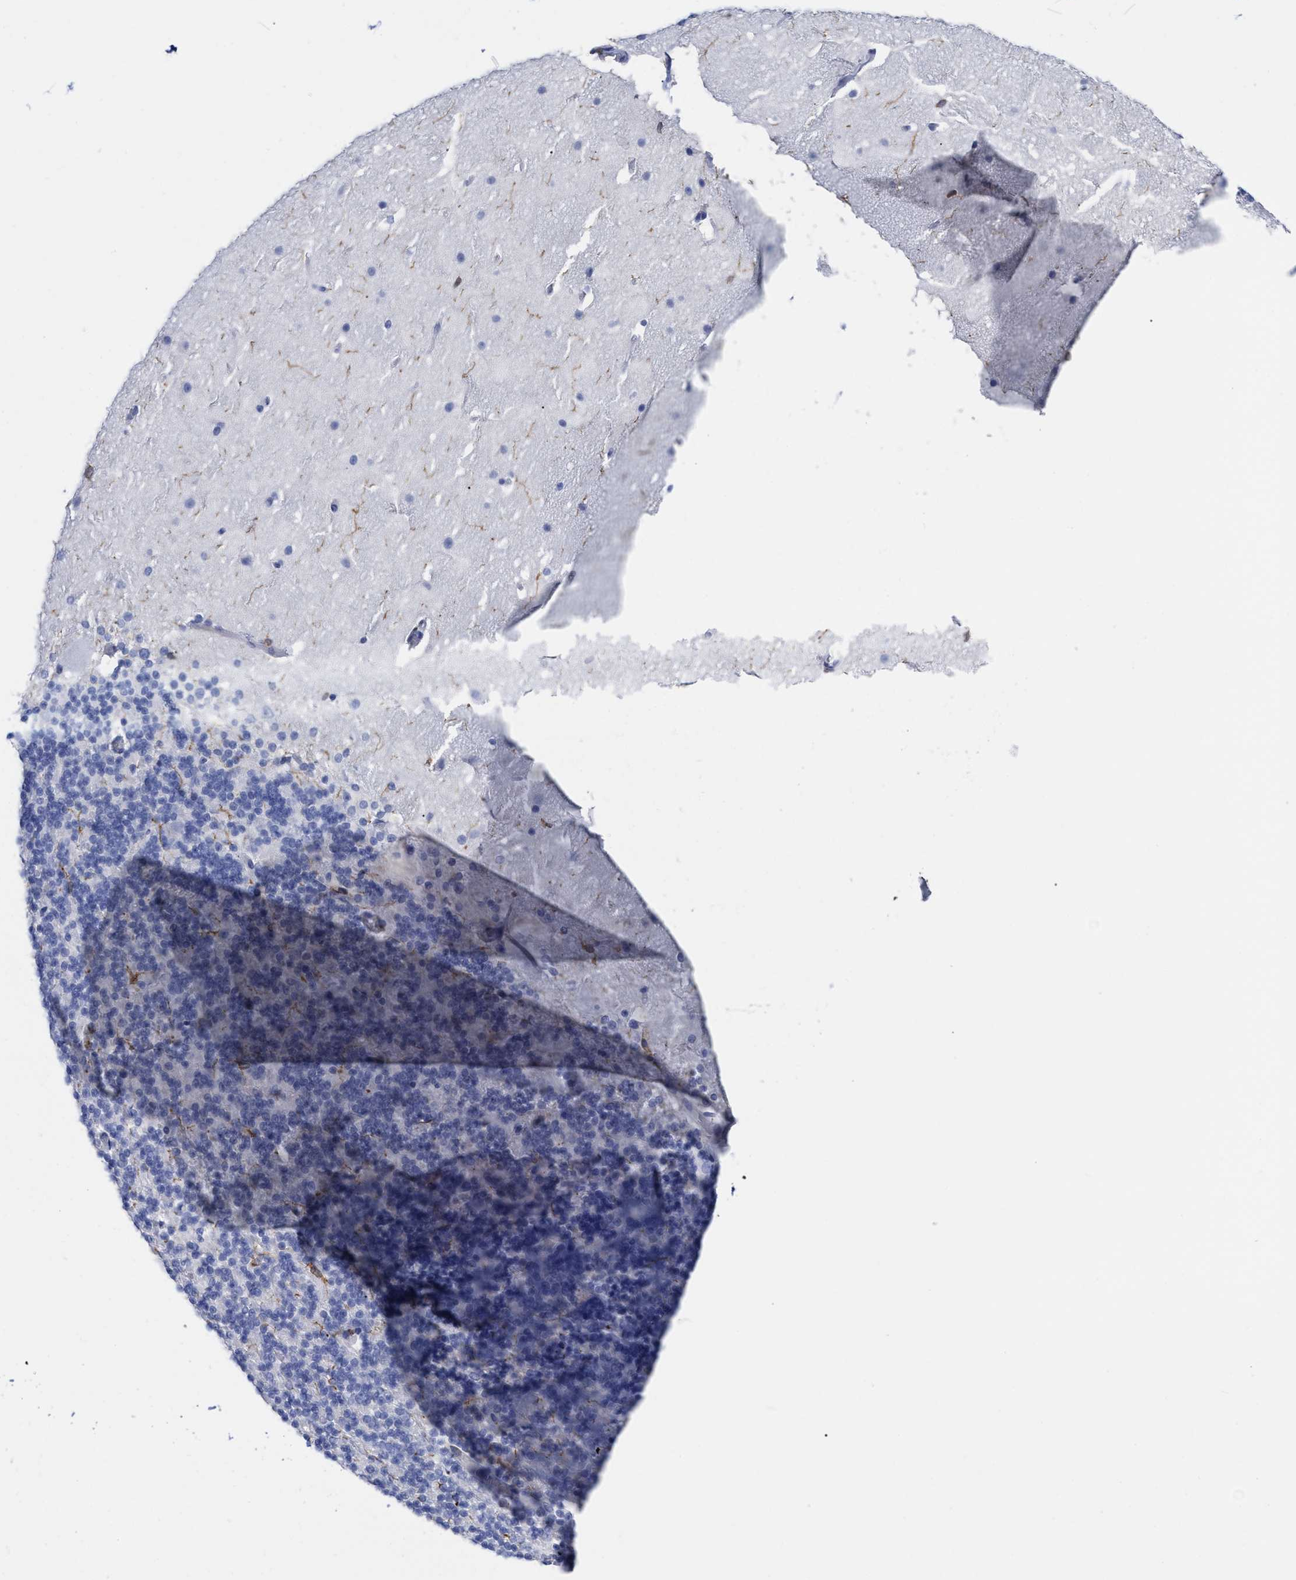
{"staining": {"intensity": "negative", "quantity": "none", "location": "none"}, "tissue": "cerebellum", "cell_type": "Cells in granular layer", "image_type": "normal", "snomed": [{"axis": "morphology", "description": "Normal tissue, NOS"}, {"axis": "topography", "description": "Cerebellum"}], "caption": "IHC histopathology image of benign cerebellum: cerebellum stained with DAB (3,3'-diaminobenzidine) shows no significant protein staining in cells in granular layer.", "gene": "HCLS1", "patient": {"sex": "female", "age": 19}}